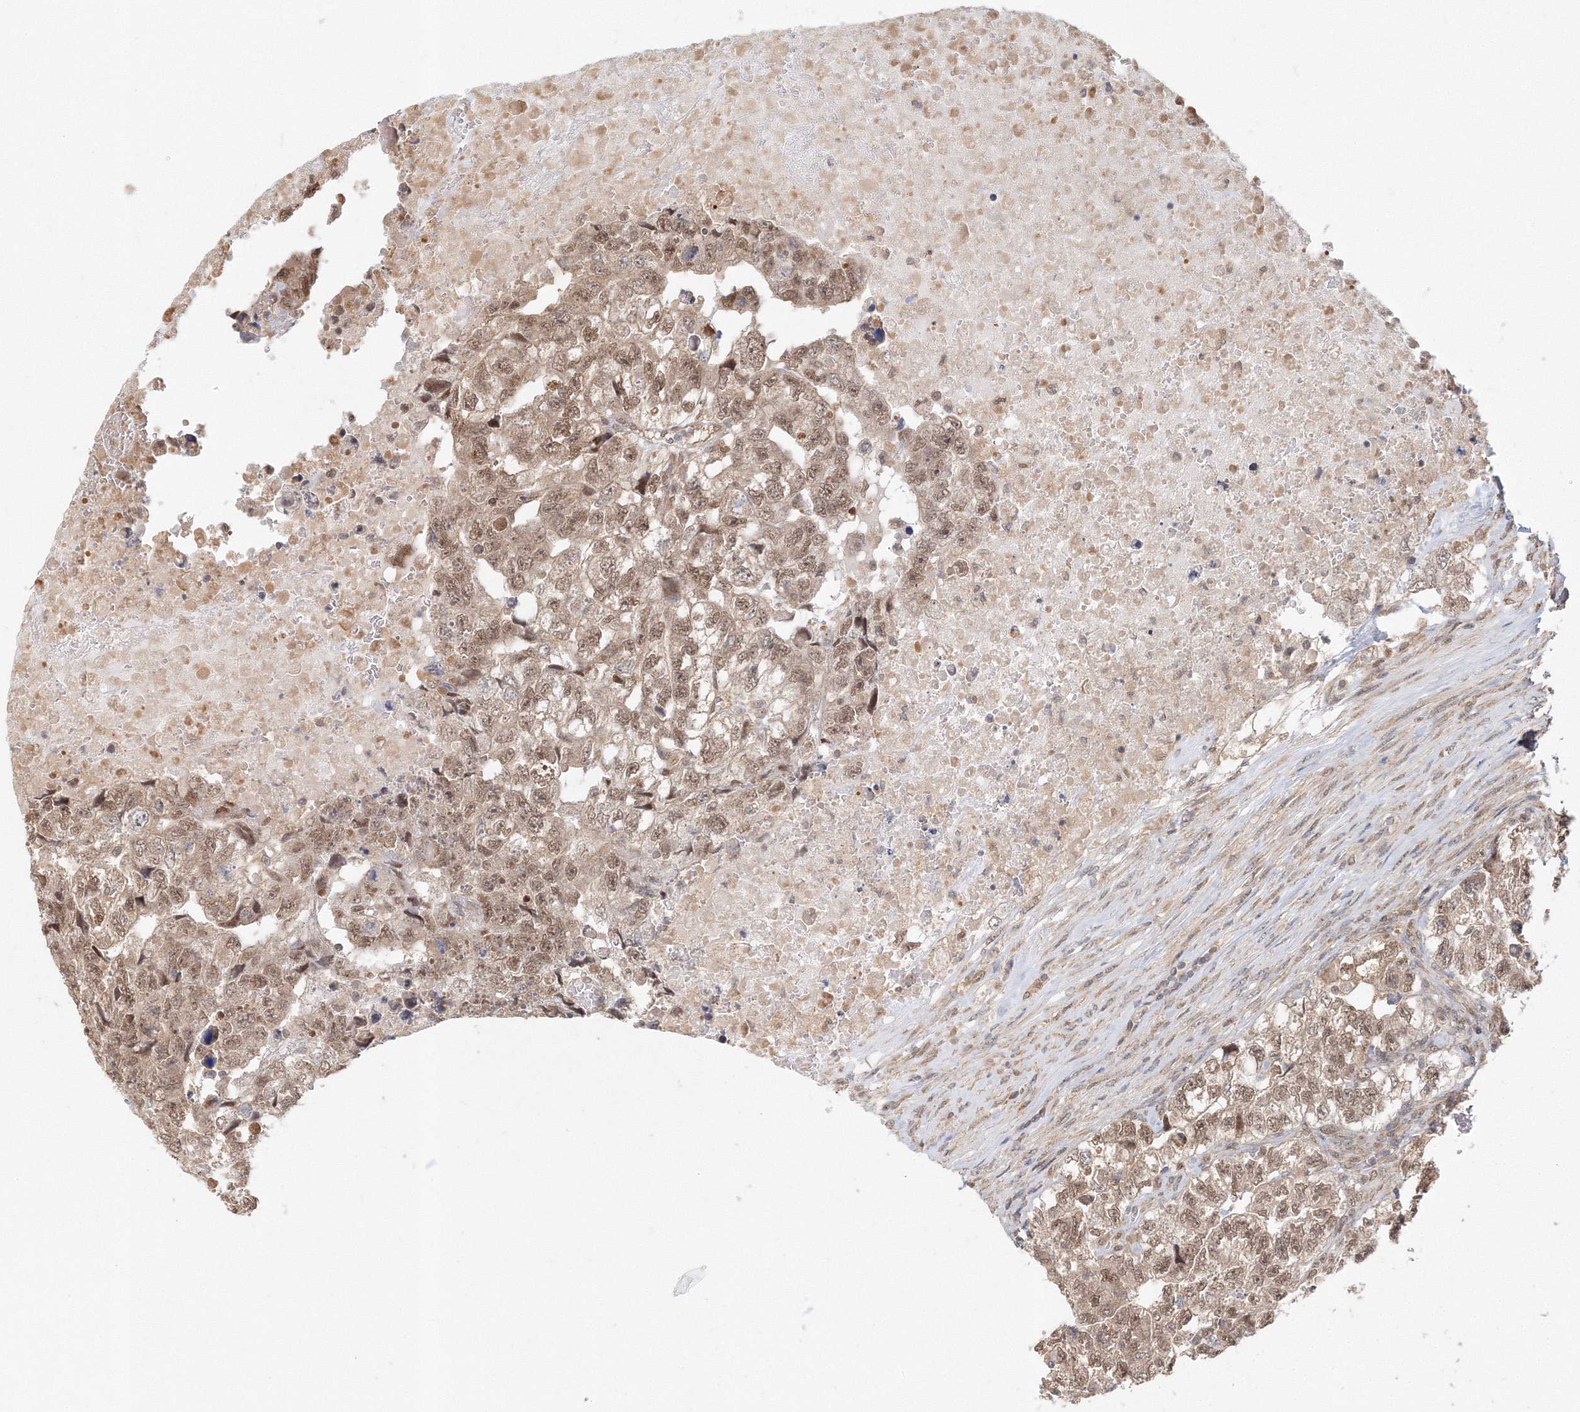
{"staining": {"intensity": "moderate", "quantity": ">75%", "location": "nuclear"}, "tissue": "testis cancer", "cell_type": "Tumor cells", "image_type": "cancer", "snomed": [{"axis": "morphology", "description": "Carcinoma, Embryonal, NOS"}, {"axis": "topography", "description": "Testis"}], "caption": "IHC of testis cancer exhibits medium levels of moderate nuclear staining in about >75% of tumor cells.", "gene": "PSMD6", "patient": {"sex": "male", "age": 36}}